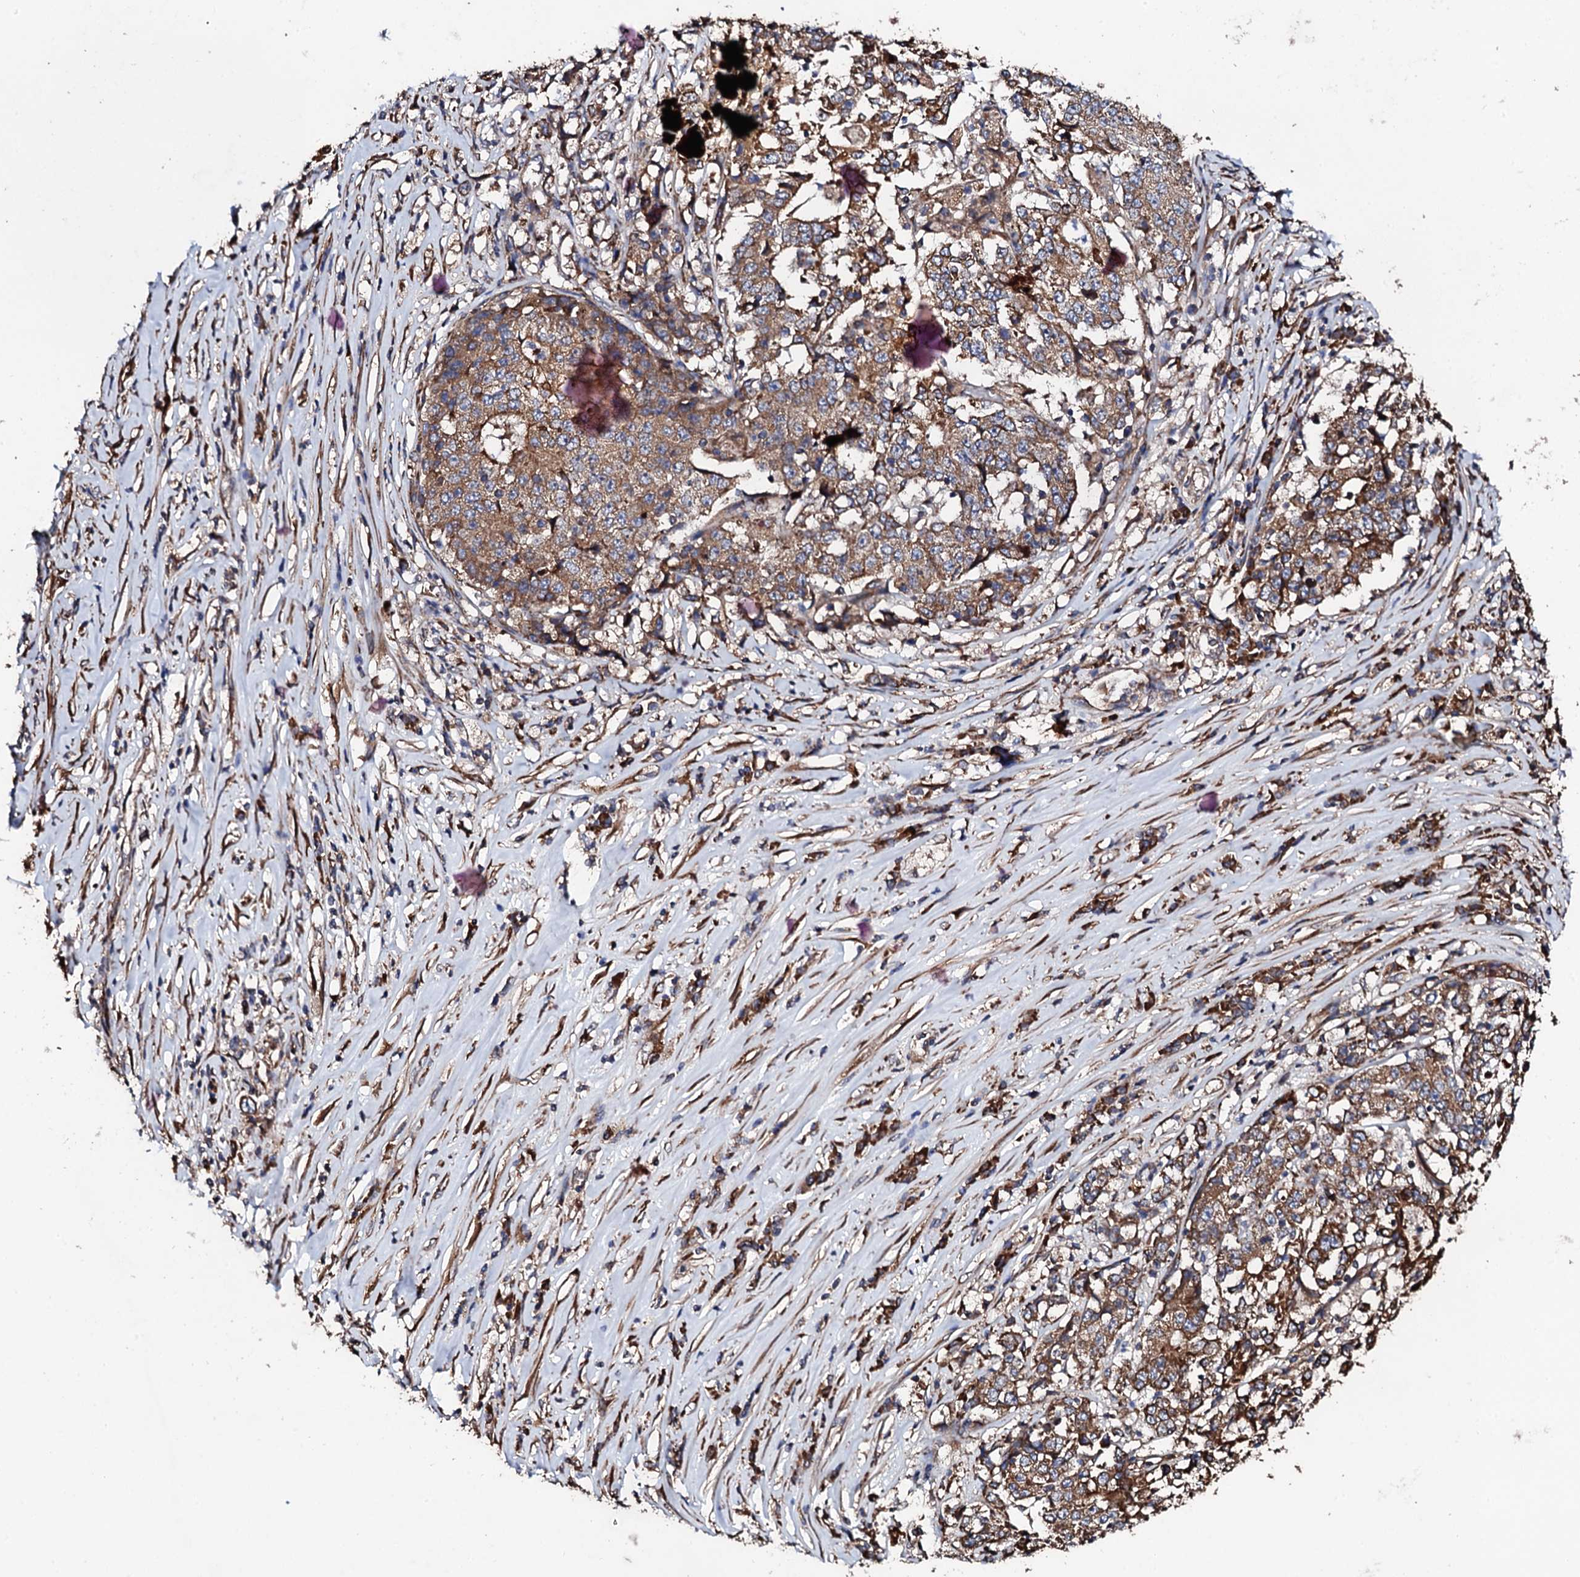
{"staining": {"intensity": "moderate", "quantity": ">75%", "location": "cytoplasmic/membranous"}, "tissue": "stomach cancer", "cell_type": "Tumor cells", "image_type": "cancer", "snomed": [{"axis": "morphology", "description": "Adenocarcinoma, NOS"}, {"axis": "topography", "description": "Stomach"}], "caption": "Protein staining shows moderate cytoplasmic/membranous staining in approximately >75% of tumor cells in stomach cancer.", "gene": "CKAP5", "patient": {"sex": "male", "age": 59}}